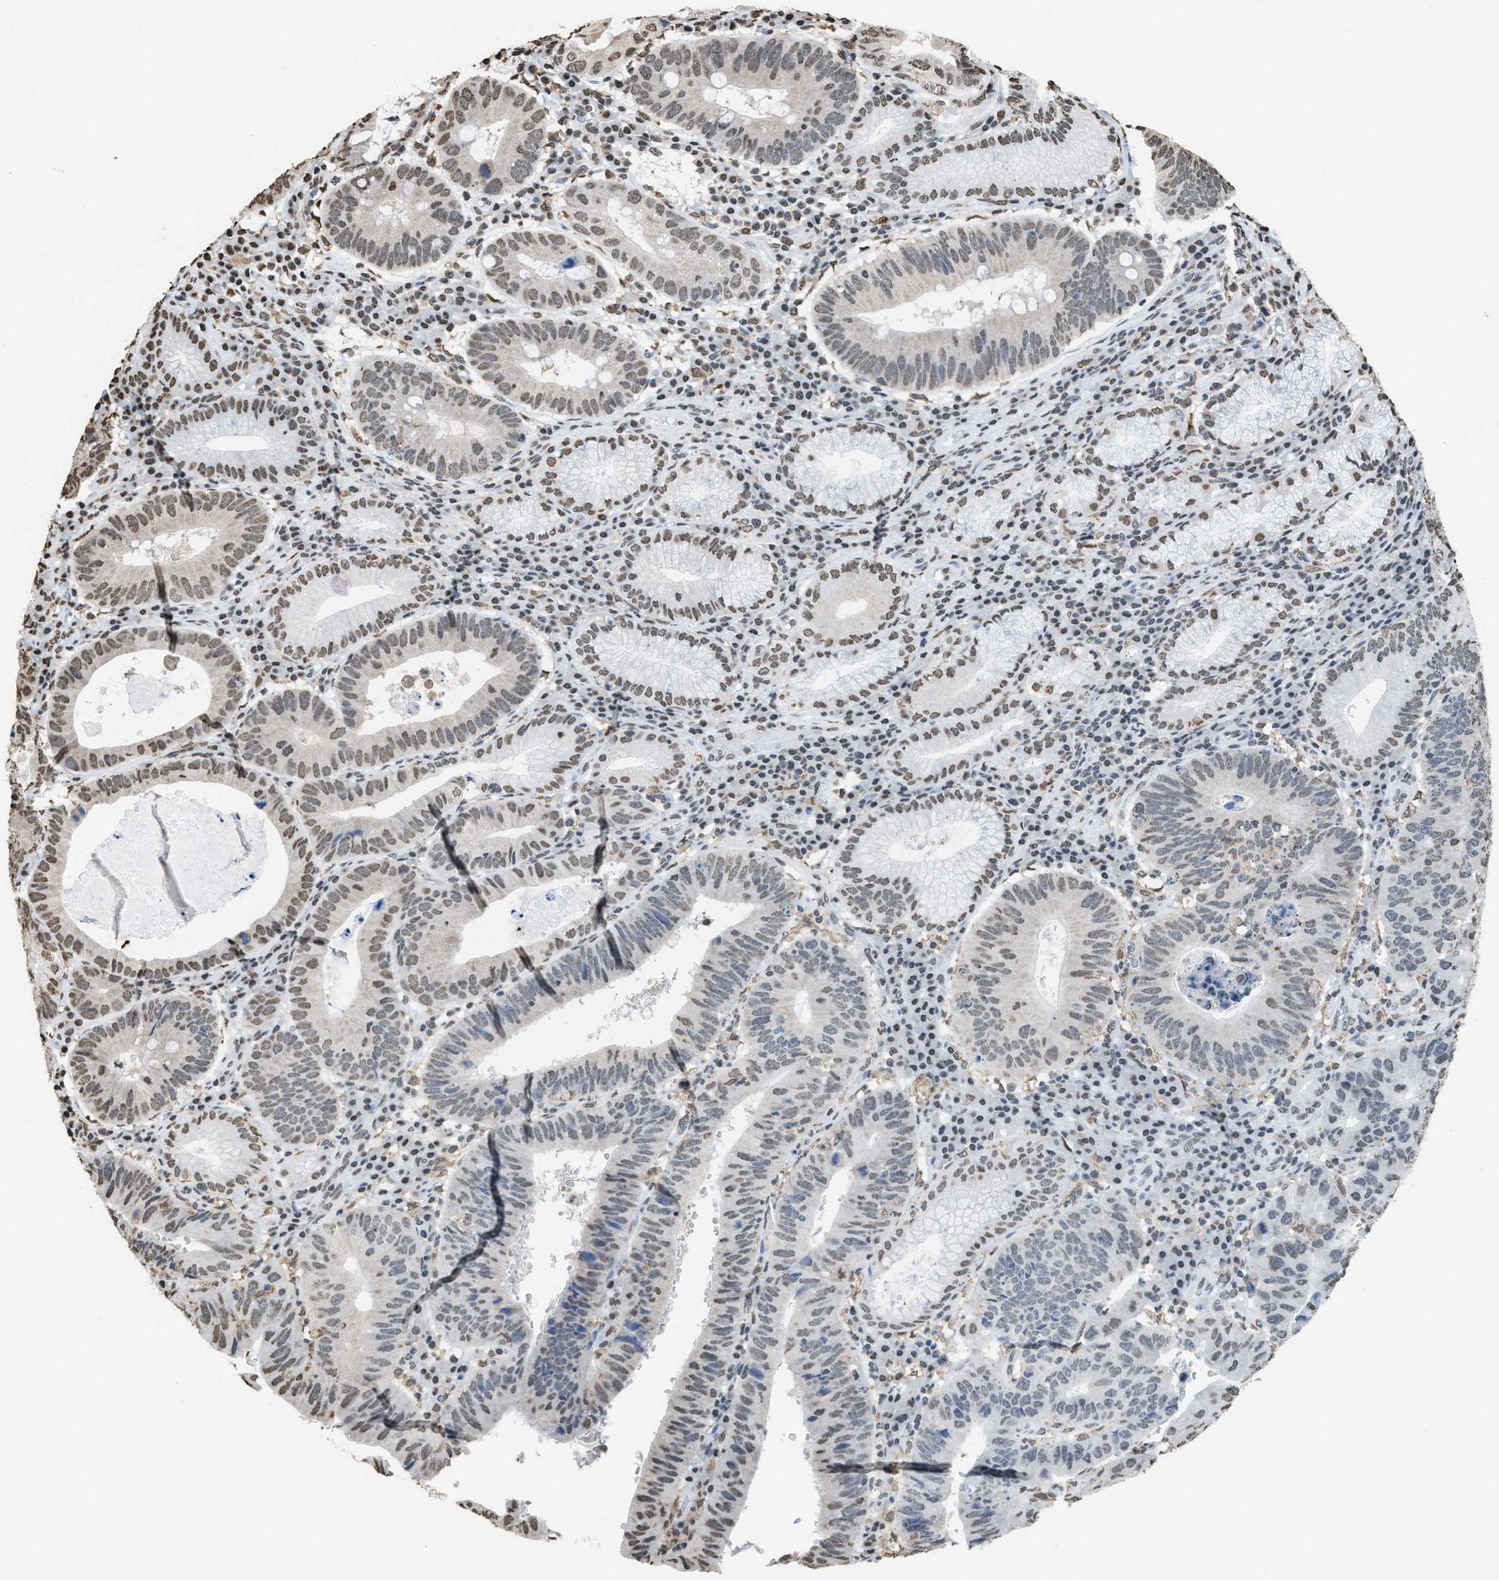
{"staining": {"intensity": "weak", "quantity": "25%-75%", "location": "nuclear"}, "tissue": "stomach cancer", "cell_type": "Tumor cells", "image_type": "cancer", "snomed": [{"axis": "morphology", "description": "Adenocarcinoma, NOS"}, {"axis": "topography", "description": "Stomach"}], "caption": "Immunohistochemistry of stomach adenocarcinoma displays low levels of weak nuclear positivity in about 25%-75% of tumor cells.", "gene": "NUP88", "patient": {"sex": "male", "age": 59}}